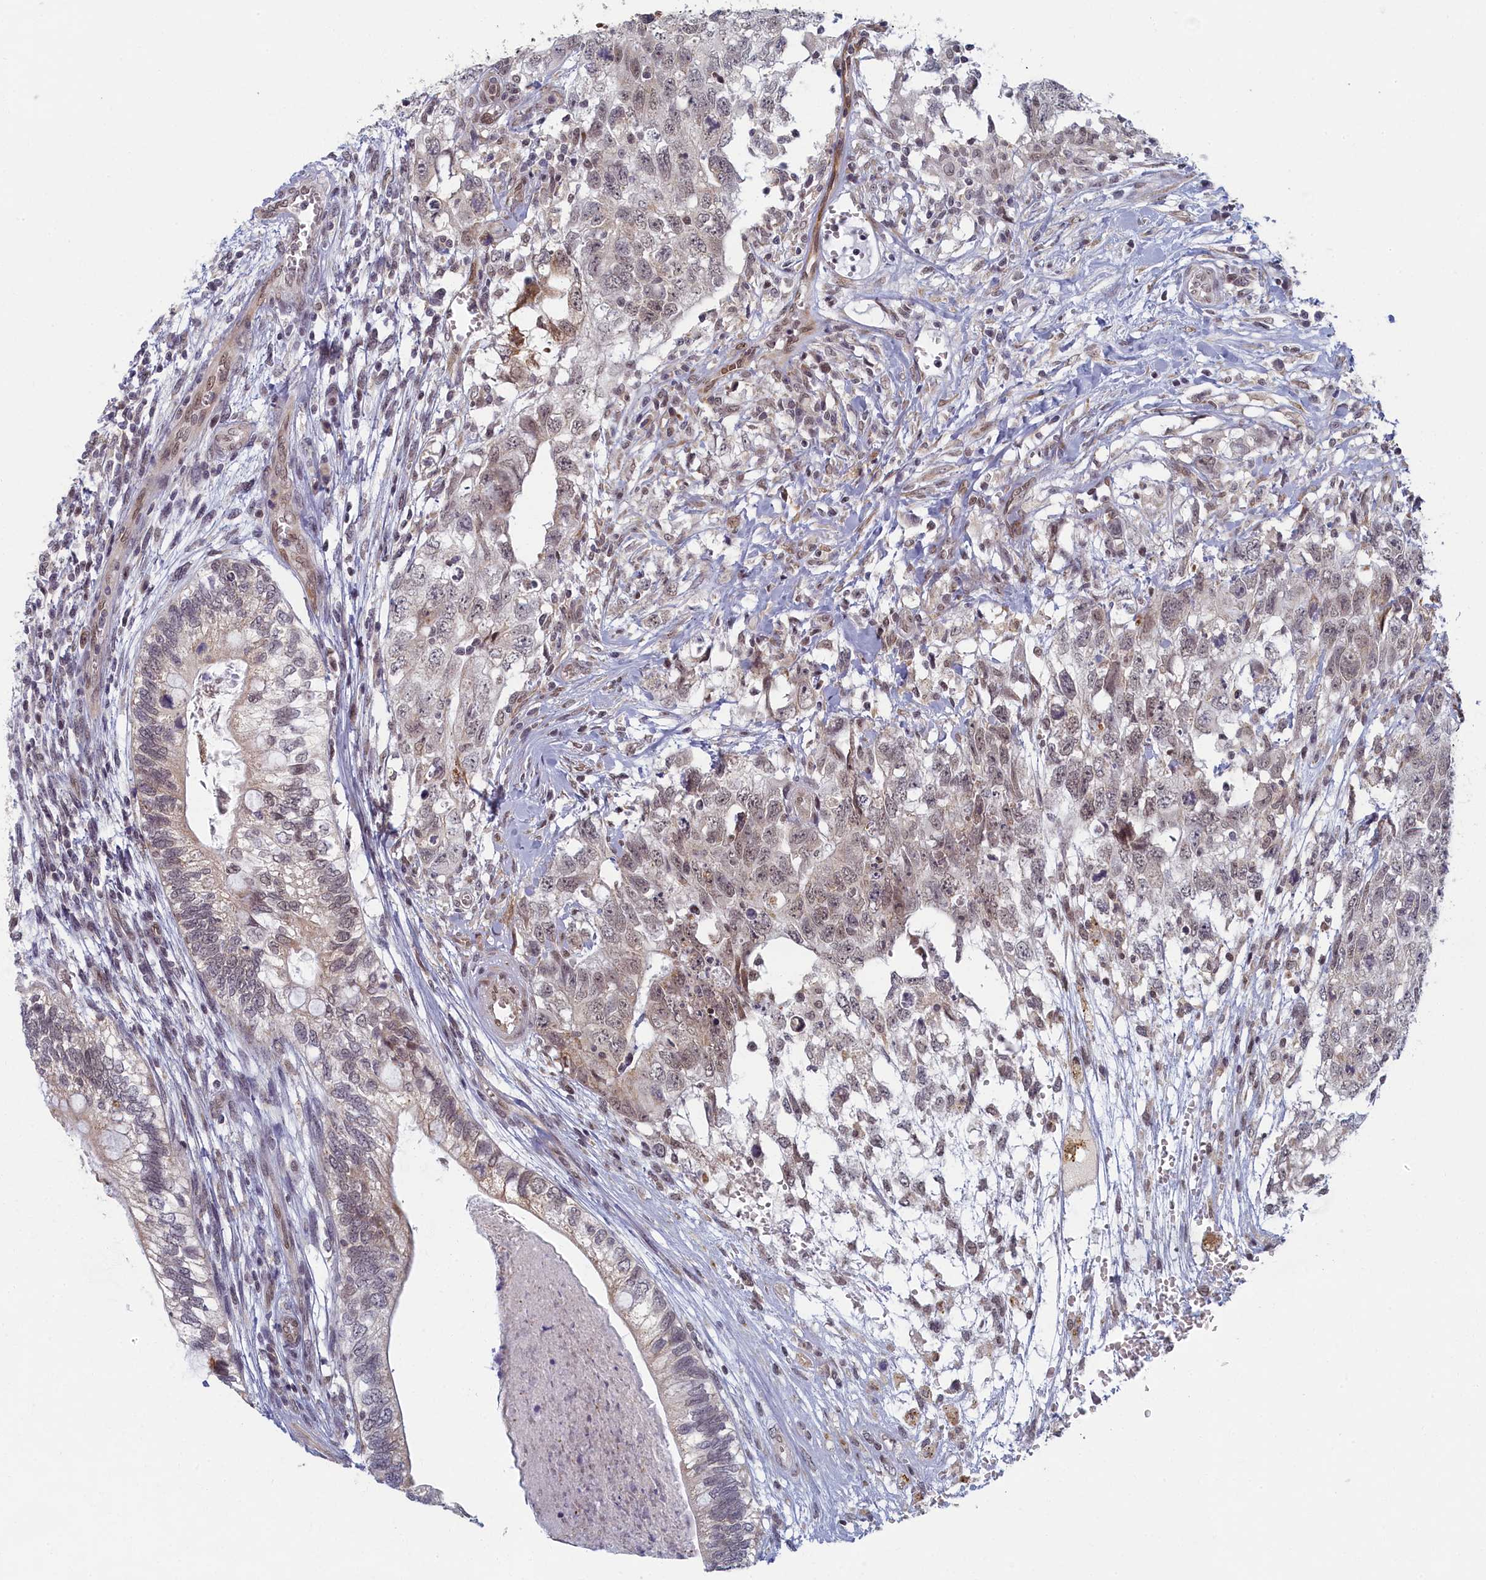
{"staining": {"intensity": "negative", "quantity": "none", "location": "none"}, "tissue": "testis cancer", "cell_type": "Tumor cells", "image_type": "cancer", "snomed": [{"axis": "morphology", "description": "Seminoma, NOS"}, {"axis": "morphology", "description": "Carcinoma, Embryonal, NOS"}, {"axis": "topography", "description": "Testis"}], "caption": "Immunohistochemistry (IHC) histopathology image of neoplastic tissue: embryonal carcinoma (testis) stained with DAB displays no significant protein expression in tumor cells. (DAB (3,3'-diaminobenzidine) immunohistochemistry with hematoxylin counter stain).", "gene": "DNAJC17", "patient": {"sex": "male", "age": 29}}